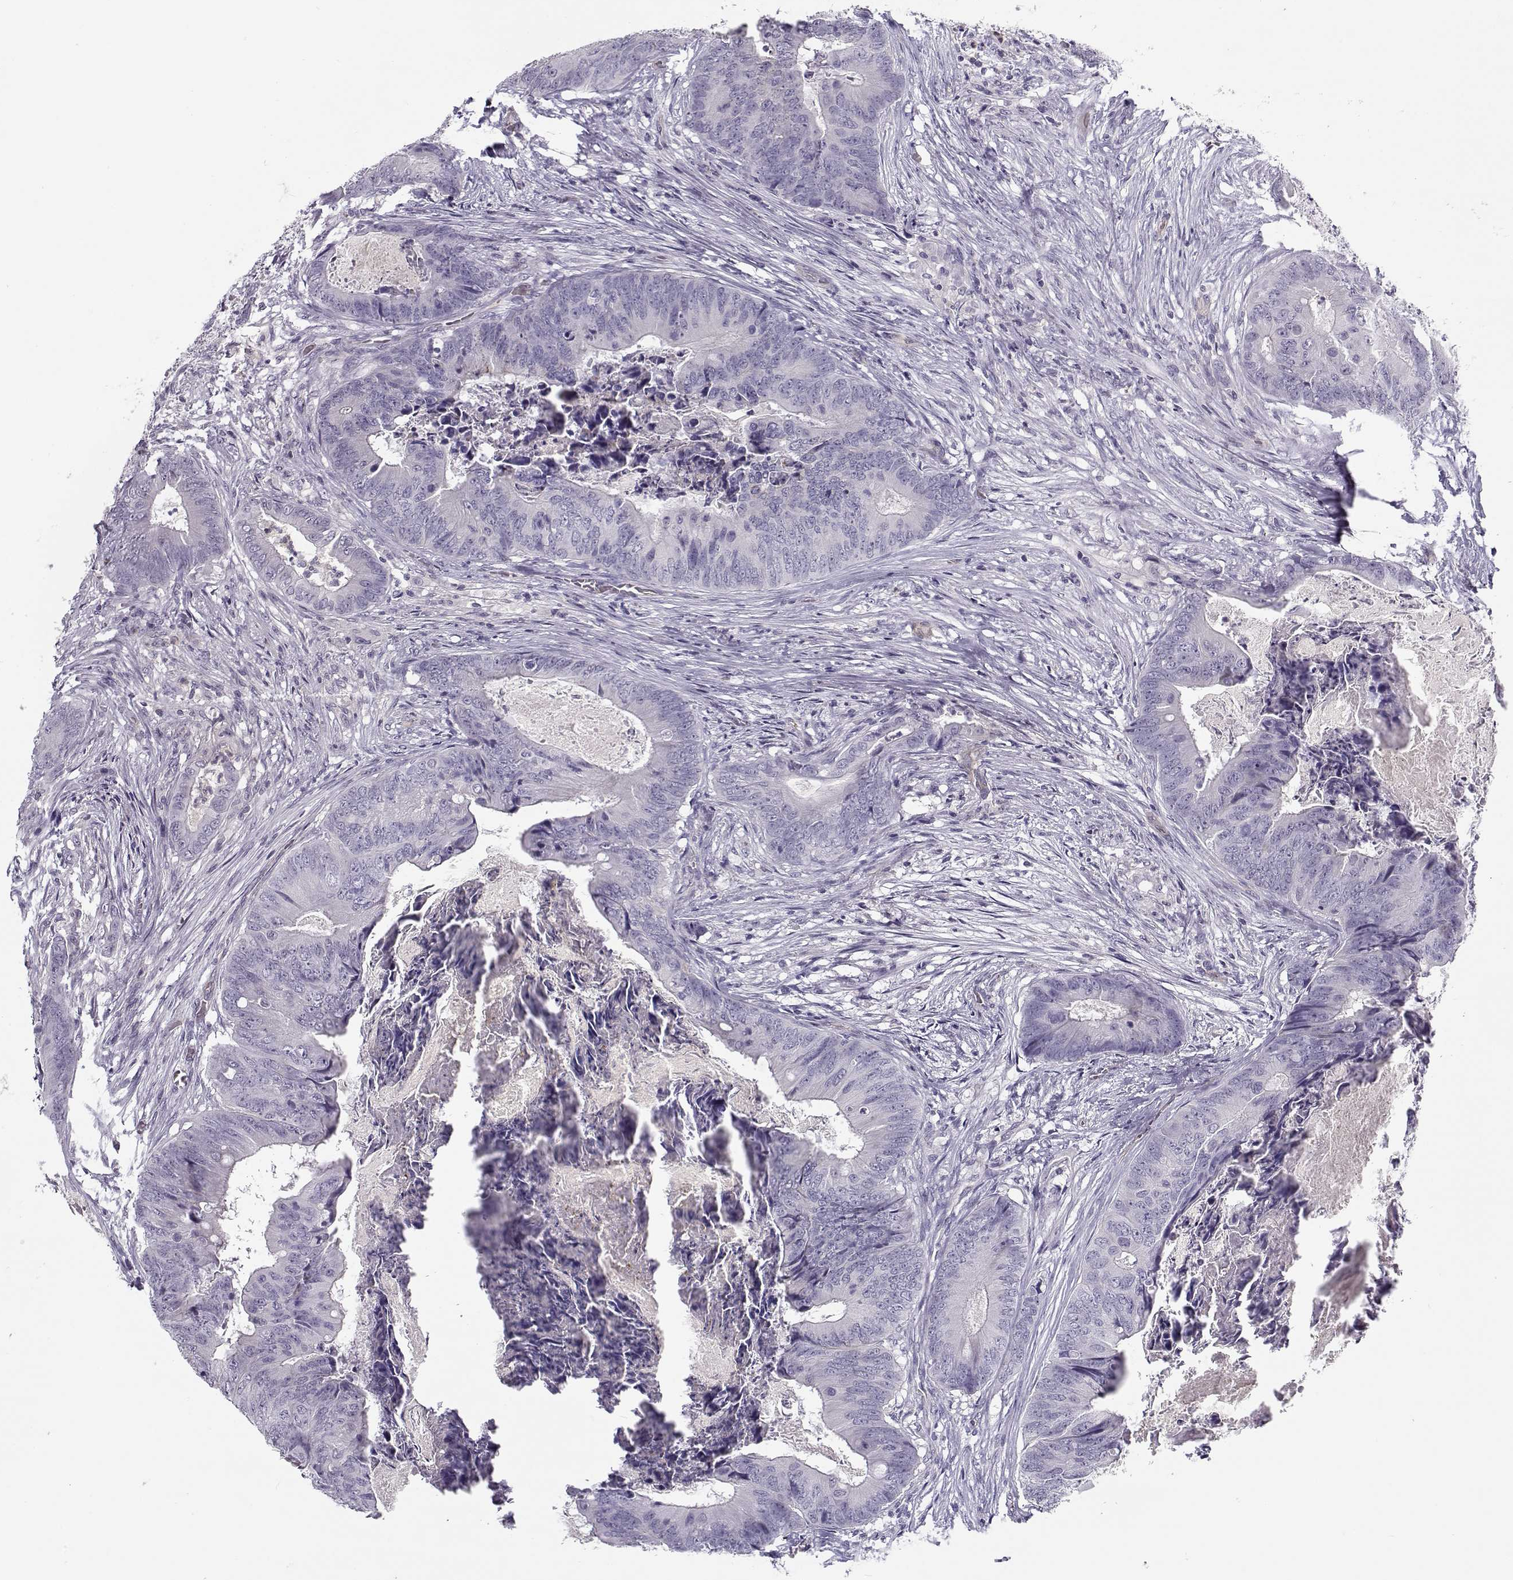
{"staining": {"intensity": "negative", "quantity": "none", "location": "none"}, "tissue": "colorectal cancer", "cell_type": "Tumor cells", "image_type": "cancer", "snomed": [{"axis": "morphology", "description": "Adenocarcinoma, NOS"}, {"axis": "topography", "description": "Colon"}], "caption": "Tumor cells show no significant expression in colorectal cancer (adenocarcinoma).", "gene": "MYO1A", "patient": {"sex": "male", "age": 84}}